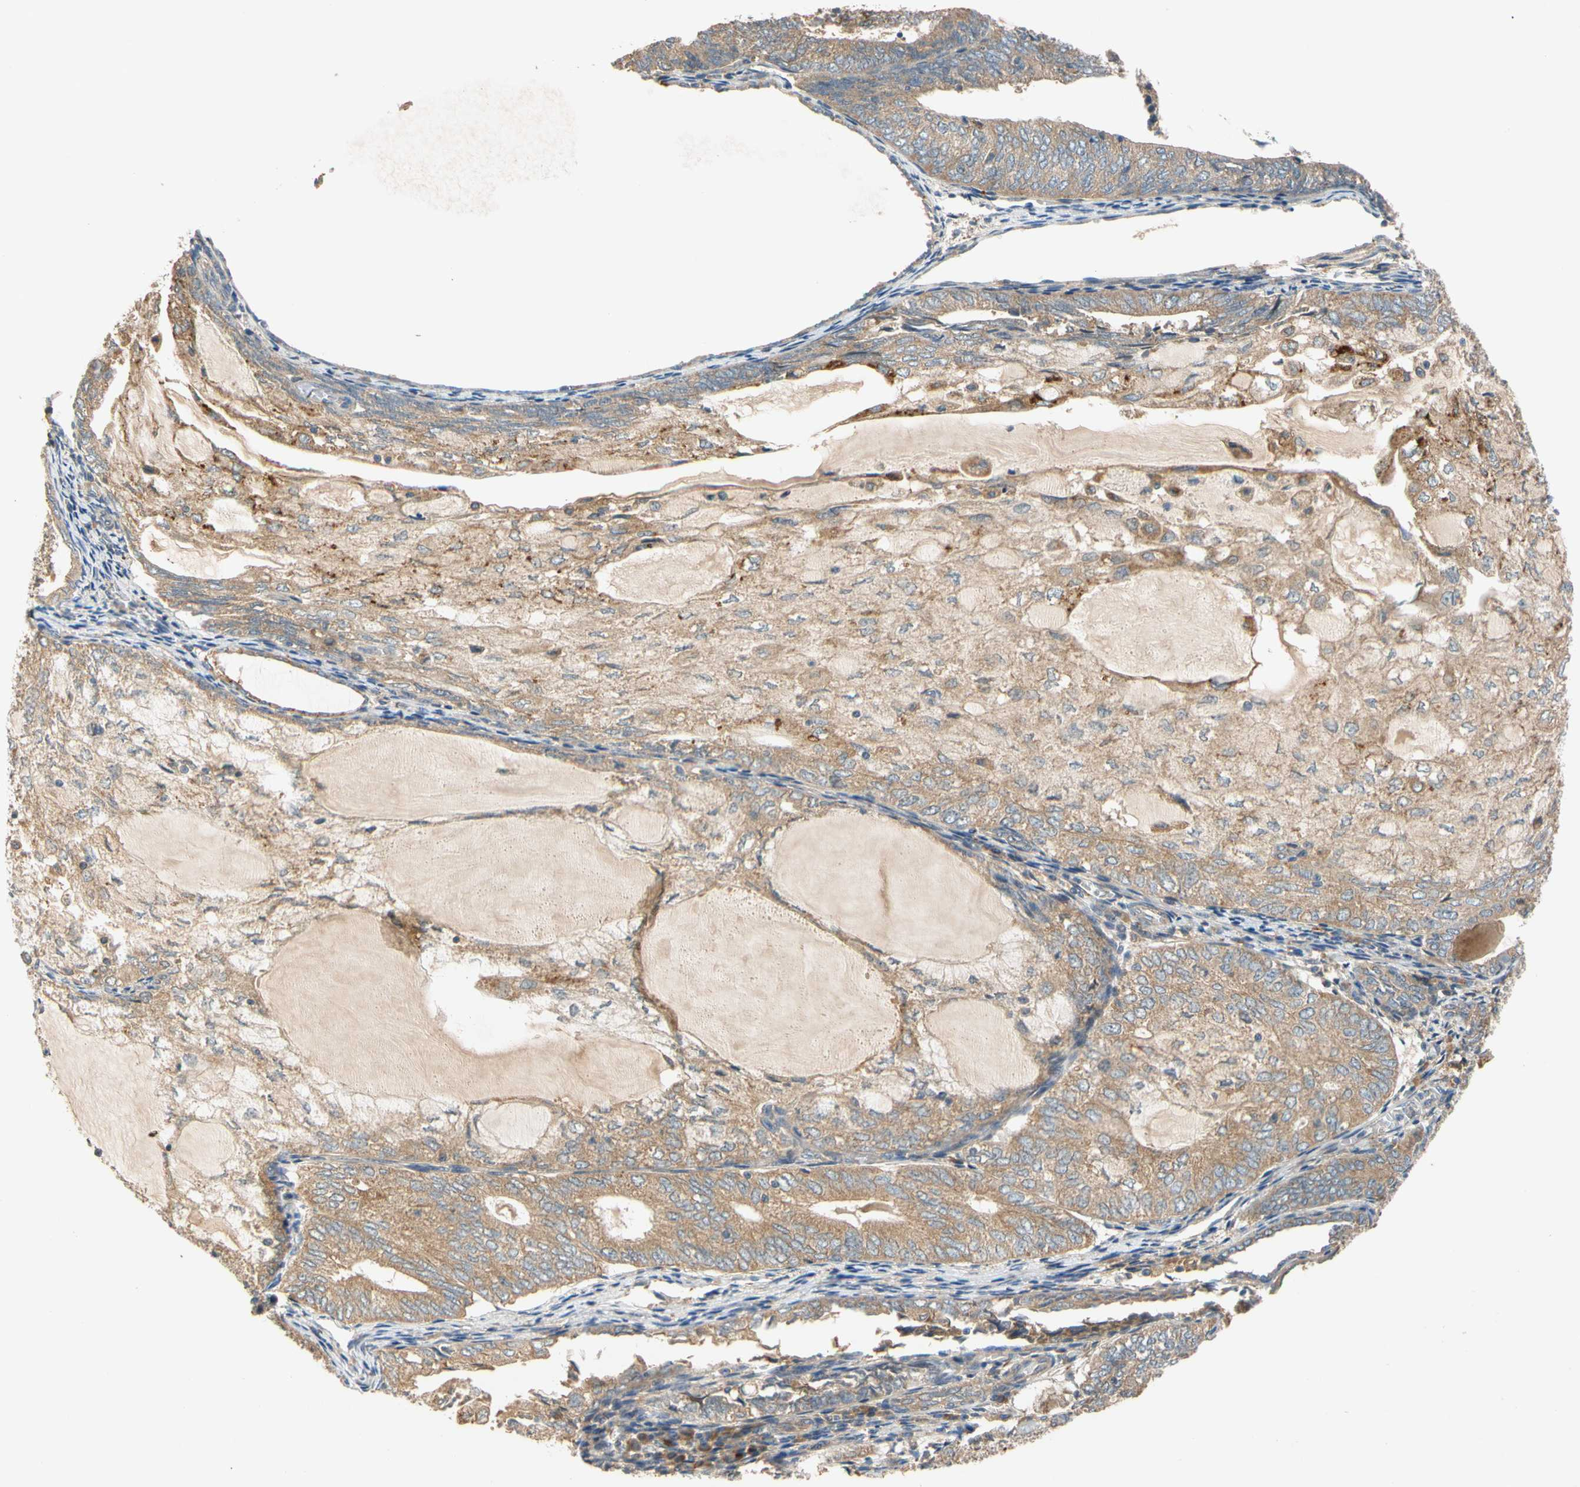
{"staining": {"intensity": "moderate", "quantity": ">75%", "location": "cytoplasmic/membranous"}, "tissue": "endometrial cancer", "cell_type": "Tumor cells", "image_type": "cancer", "snomed": [{"axis": "morphology", "description": "Adenocarcinoma, NOS"}, {"axis": "topography", "description": "Endometrium"}], "caption": "DAB immunohistochemical staining of endometrial adenocarcinoma shows moderate cytoplasmic/membranous protein staining in about >75% of tumor cells.", "gene": "USP46", "patient": {"sex": "female", "age": 81}}